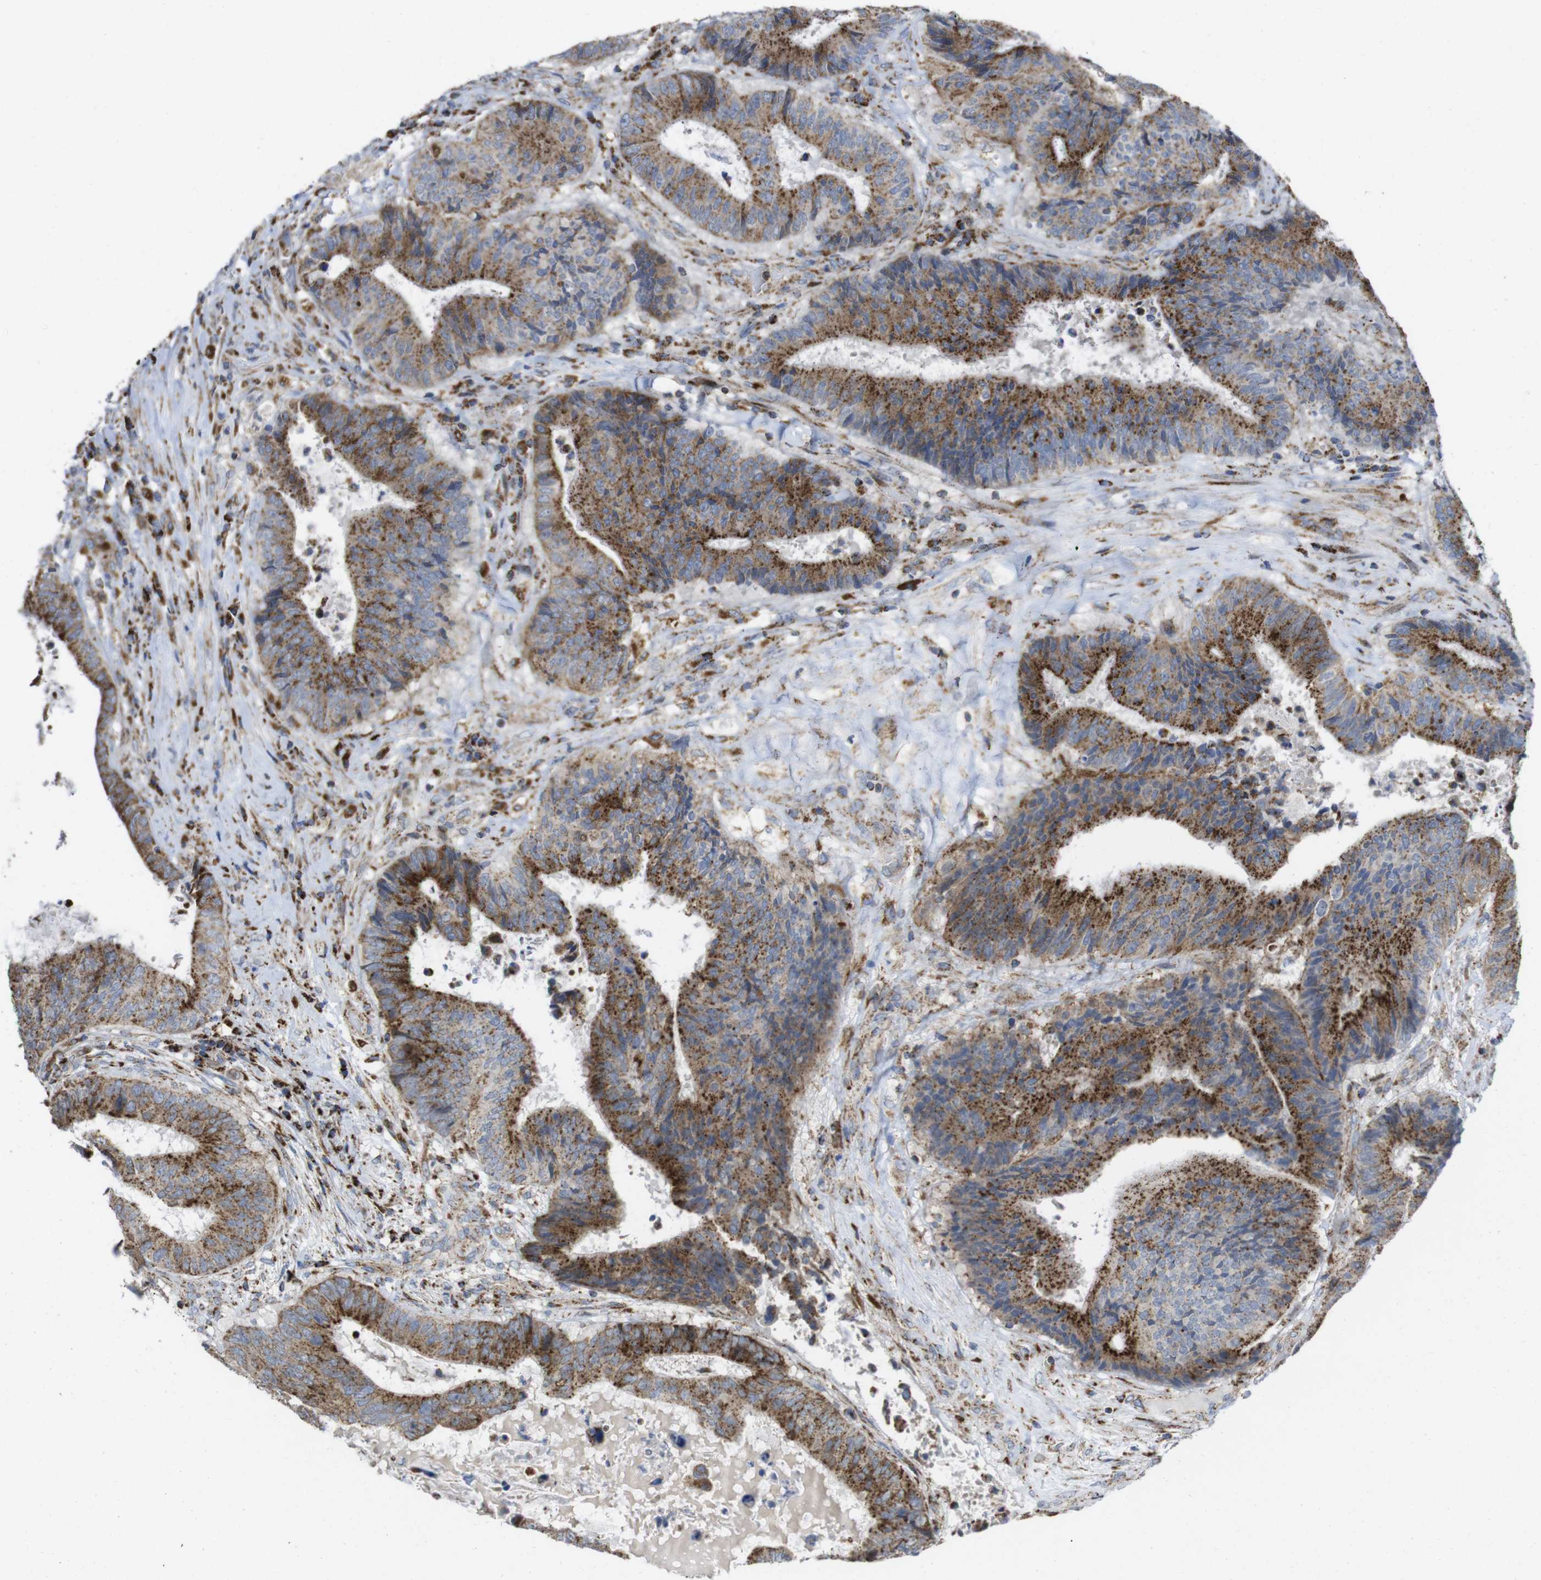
{"staining": {"intensity": "strong", "quantity": ">75%", "location": "cytoplasmic/membranous"}, "tissue": "colorectal cancer", "cell_type": "Tumor cells", "image_type": "cancer", "snomed": [{"axis": "morphology", "description": "Adenocarcinoma, NOS"}, {"axis": "topography", "description": "Rectum"}], "caption": "This is an image of immunohistochemistry staining of colorectal cancer, which shows strong positivity in the cytoplasmic/membranous of tumor cells.", "gene": "TMEM192", "patient": {"sex": "male", "age": 72}}